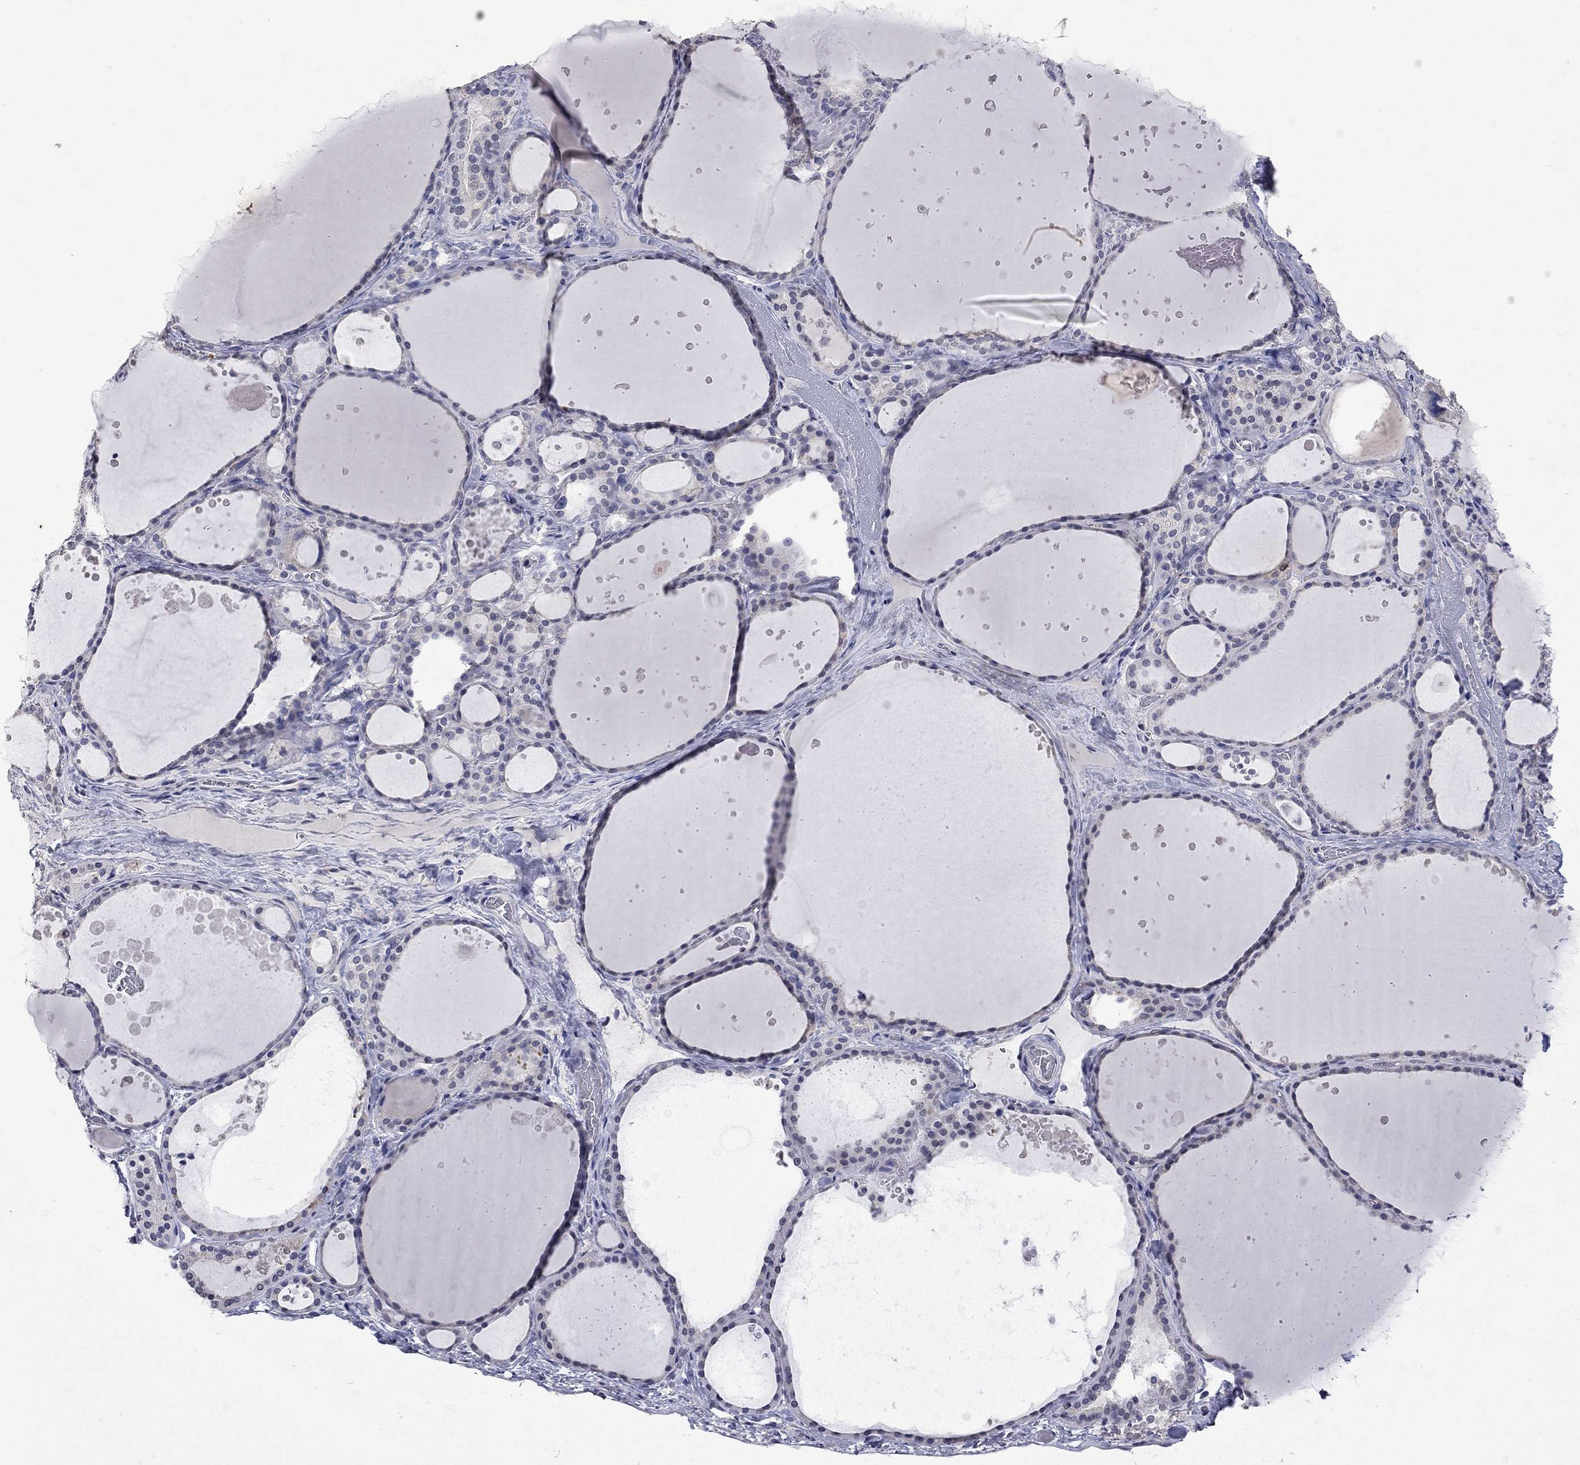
{"staining": {"intensity": "negative", "quantity": "none", "location": "none"}, "tissue": "thyroid gland", "cell_type": "Glandular cells", "image_type": "normal", "snomed": [{"axis": "morphology", "description": "Normal tissue, NOS"}, {"axis": "topography", "description": "Thyroid gland"}], "caption": "High magnification brightfield microscopy of unremarkable thyroid gland stained with DAB (3,3'-diaminobenzidine) (brown) and counterstained with hematoxylin (blue): glandular cells show no significant expression. (IHC, brightfield microscopy, high magnification).", "gene": "NOS2", "patient": {"sex": "male", "age": 63}}